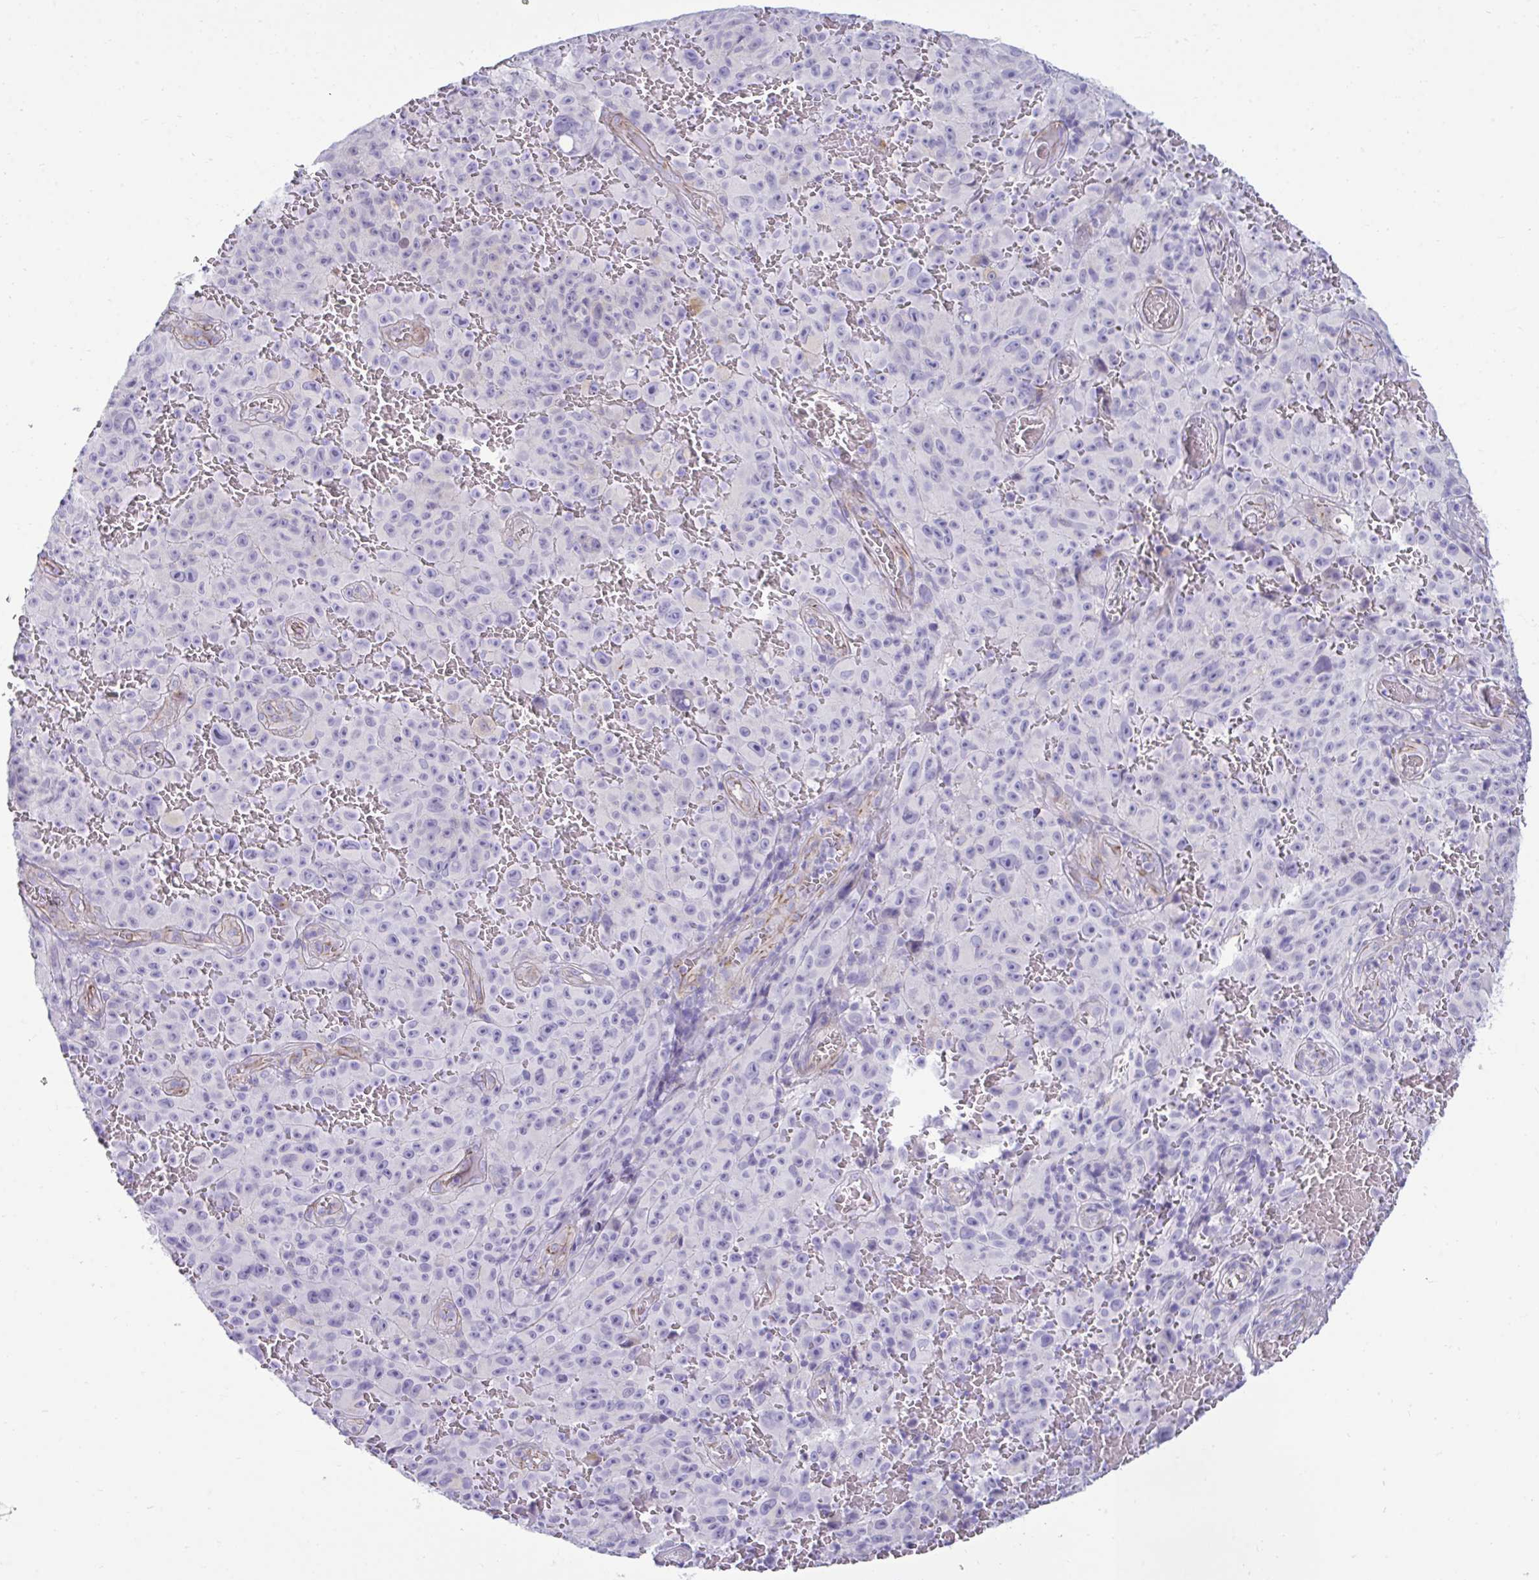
{"staining": {"intensity": "negative", "quantity": "none", "location": "none"}, "tissue": "melanoma", "cell_type": "Tumor cells", "image_type": "cancer", "snomed": [{"axis": "morphology", "description": "Malignant melanoma, NOS"}, {"axis": "topography", "description": "Skin"}], "caption": "There is no significant positivity in tumor cells of malignant melanoma. (DAB (3,3'-diaminobenzidine) IHC with hematoxylin counter stain).", "gene": "UBL3", "patient": {"sex": "female", "age": 82}}